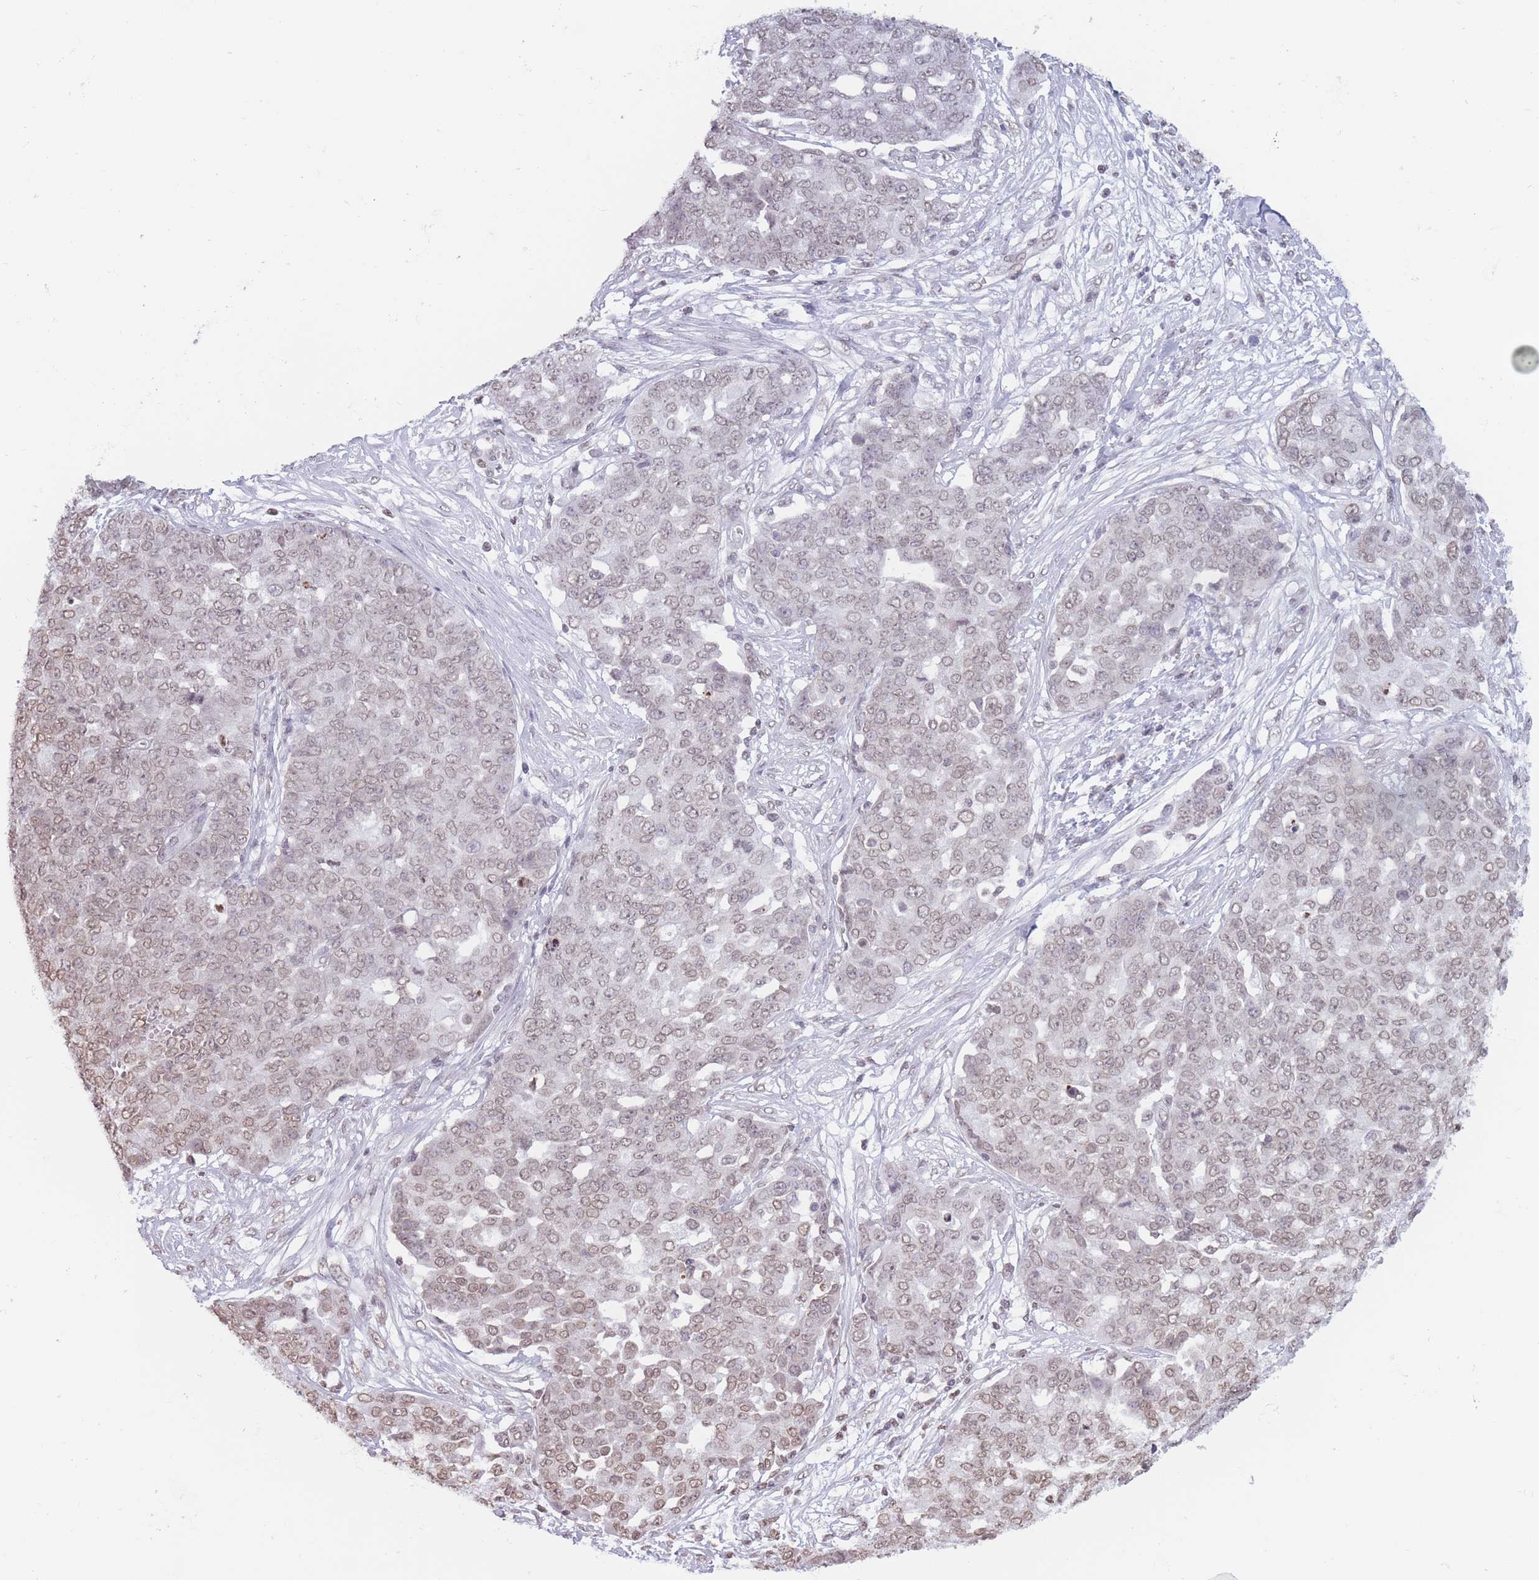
{"staining": {"intensity": "weak", "quantity": "25%-75%", "location": "nuclear"}, "tissue": "ovarian cancer", "cell_type": "Tumor cells", "image_type": "cancer", "snomed": [{"axis": "morphology", "description": "Cystadenocarcinoma, serous, NOS"}, {"axis": "topography", "description": "Soft tissue"}, {"axis": "topography", "description": "Ovary"}], "caption": "Immunohistochemical staining of ovarian cancer shows low levels of weak nuclear protein expression in approximately 25%-75% of tumor cells.", "gene": "RYK", "patient": {"sex": "female", "age": 57}}